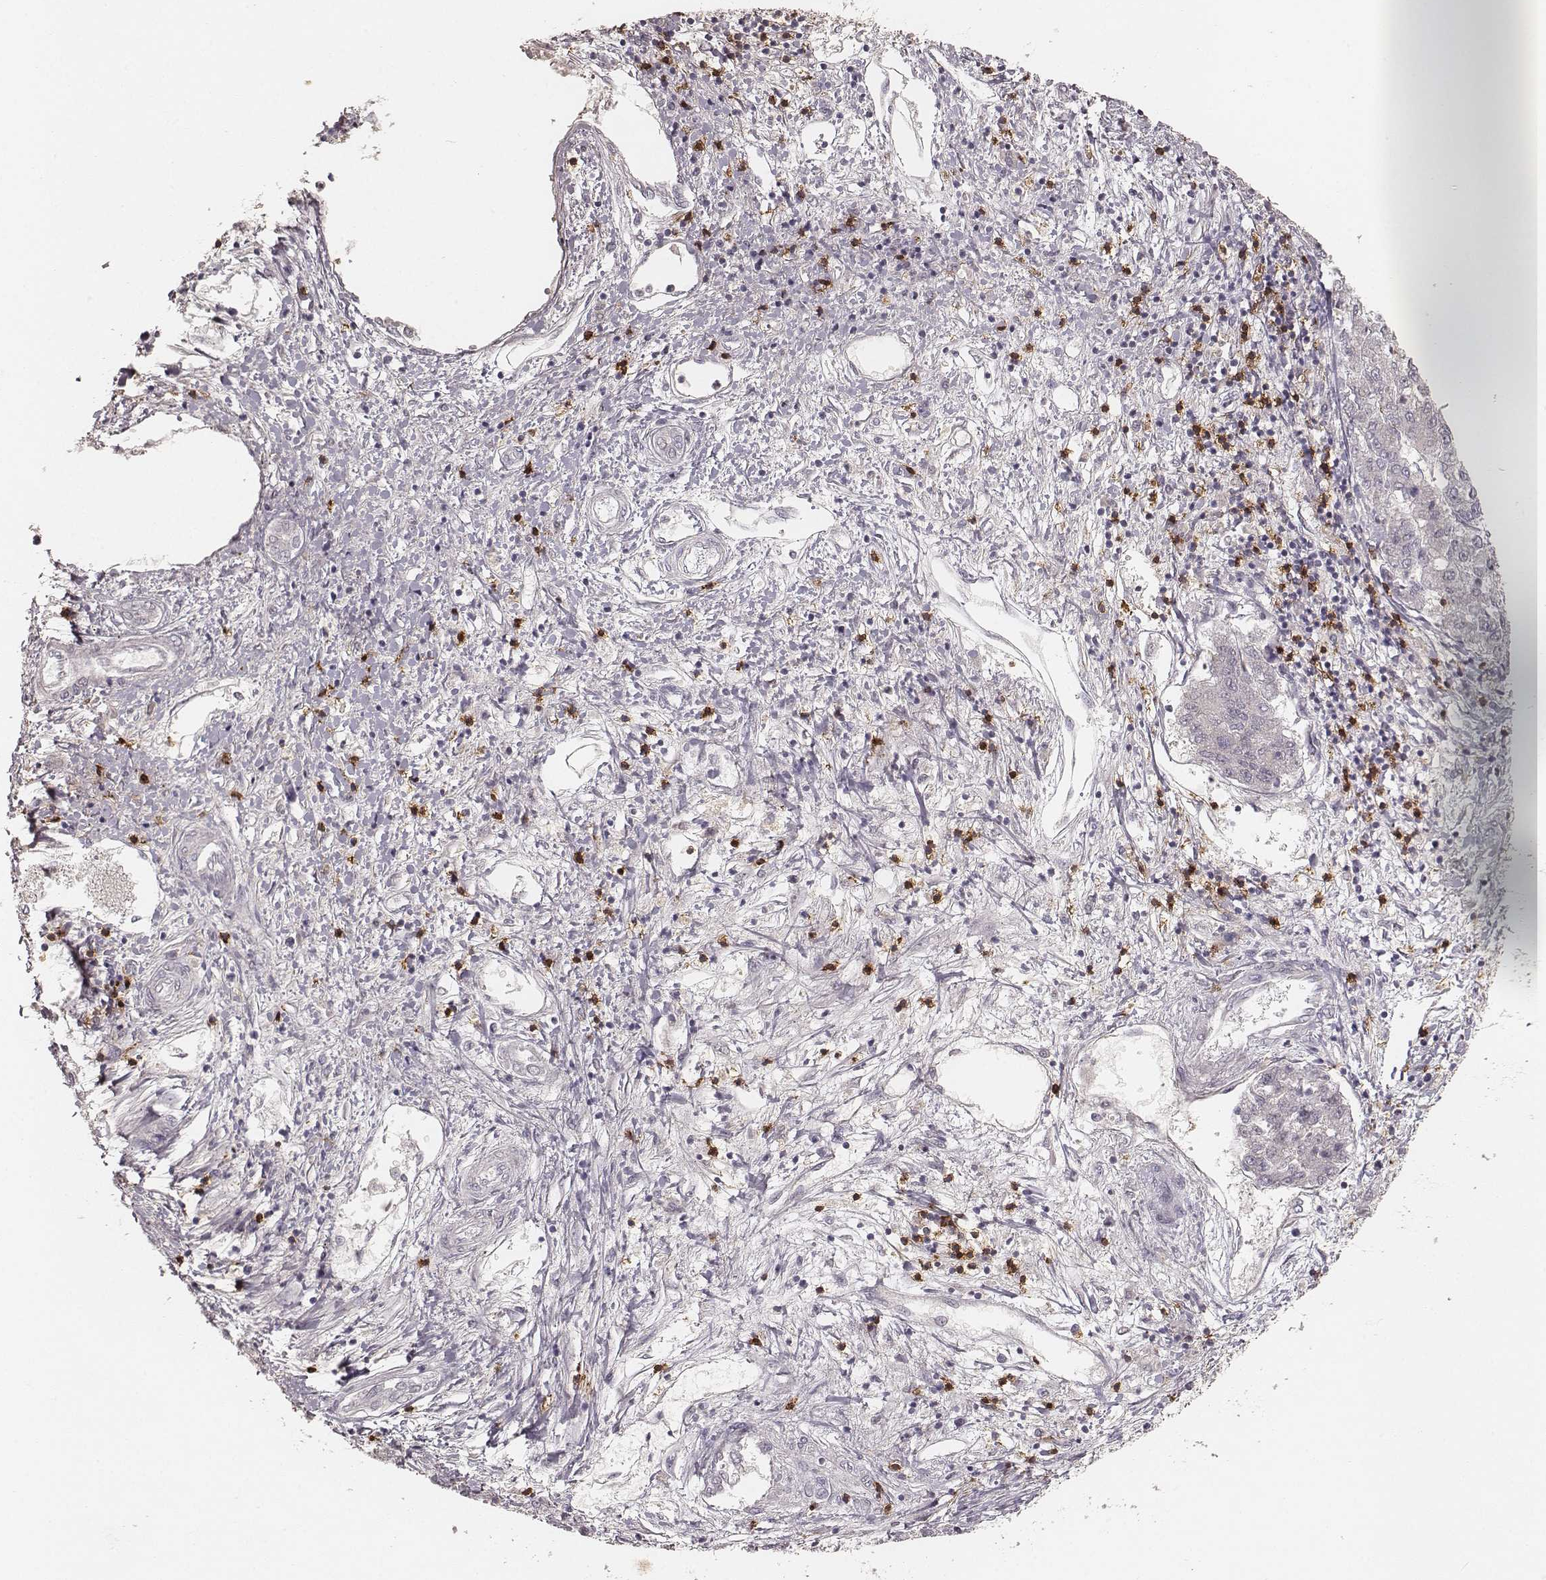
{"staining": {"intensity": "negative", "quantity": "none", "location": "none"}, "tissue": "liver cancer", "cell_type": "Tumor cells", "image_type": "cancer", "snomed": [{"axis": "morphology", "description": "Carcinoma, Hepatocellular, NOS"}, {"axis": "topography", "description": "Liver"}], "caption": "Protein analysis of hepatocellular carcinoma (liver) reveals no significant positivity in tumor cells.", "gene": "CD8A", "patient": {"sex": "male", "age": 56}}